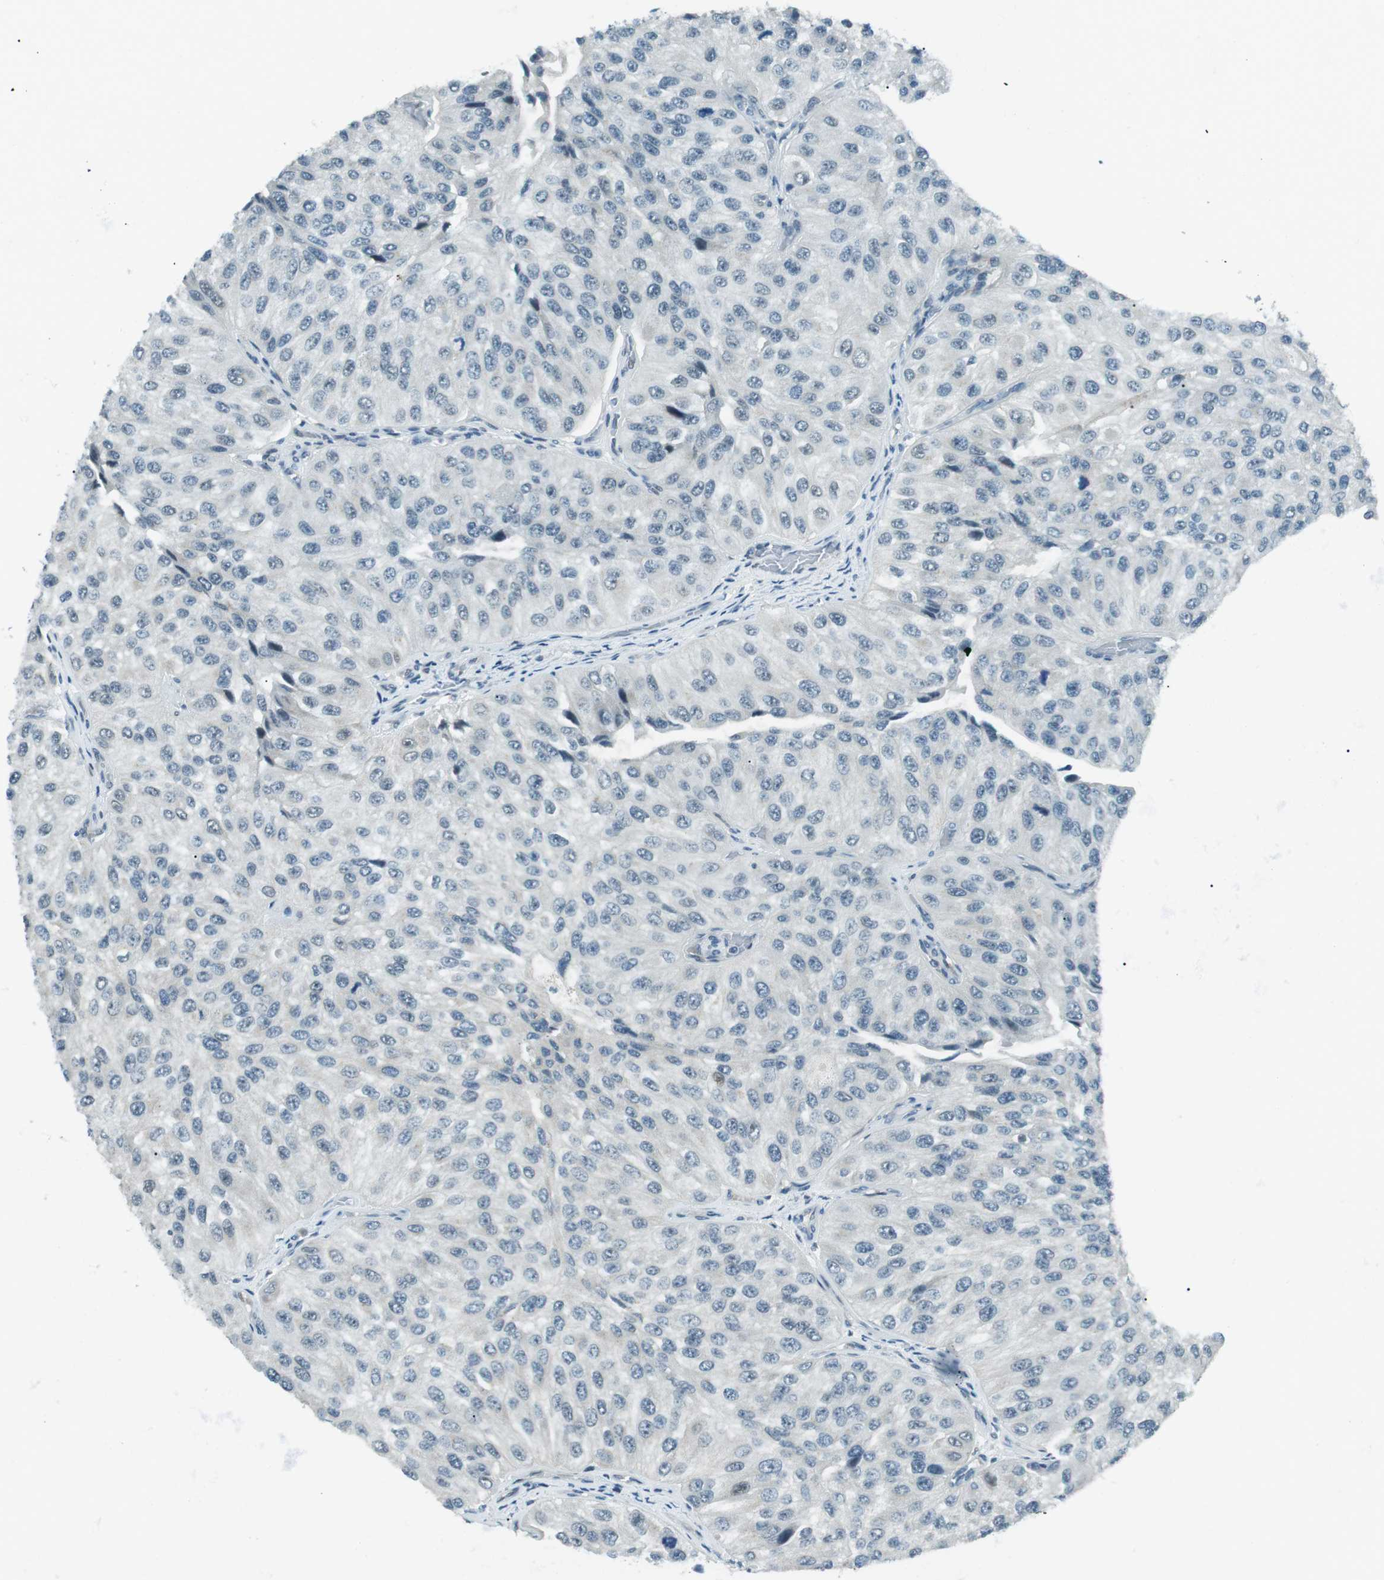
{"staining": {"intensity": "moderate", "quantity": "<25%", "location": "nuclear"}, "tissue": "urothelial cancer", "cell_type": "Tumor cells", "image_type": "cancer", "snomed": [{"axis": "morphology", "description": "Urothelial carcinoma, High grade"}, {"axis": "topography", "description": "Kidney"}, {"axis": "topography", "description": "Urinary bladder"}], "caption": "Urothelial cancer stained with a protein marker exhibits moderate staining in tumor cells.", "gene": "PJA1", "patient": {"sex": "male", "age": 77}}